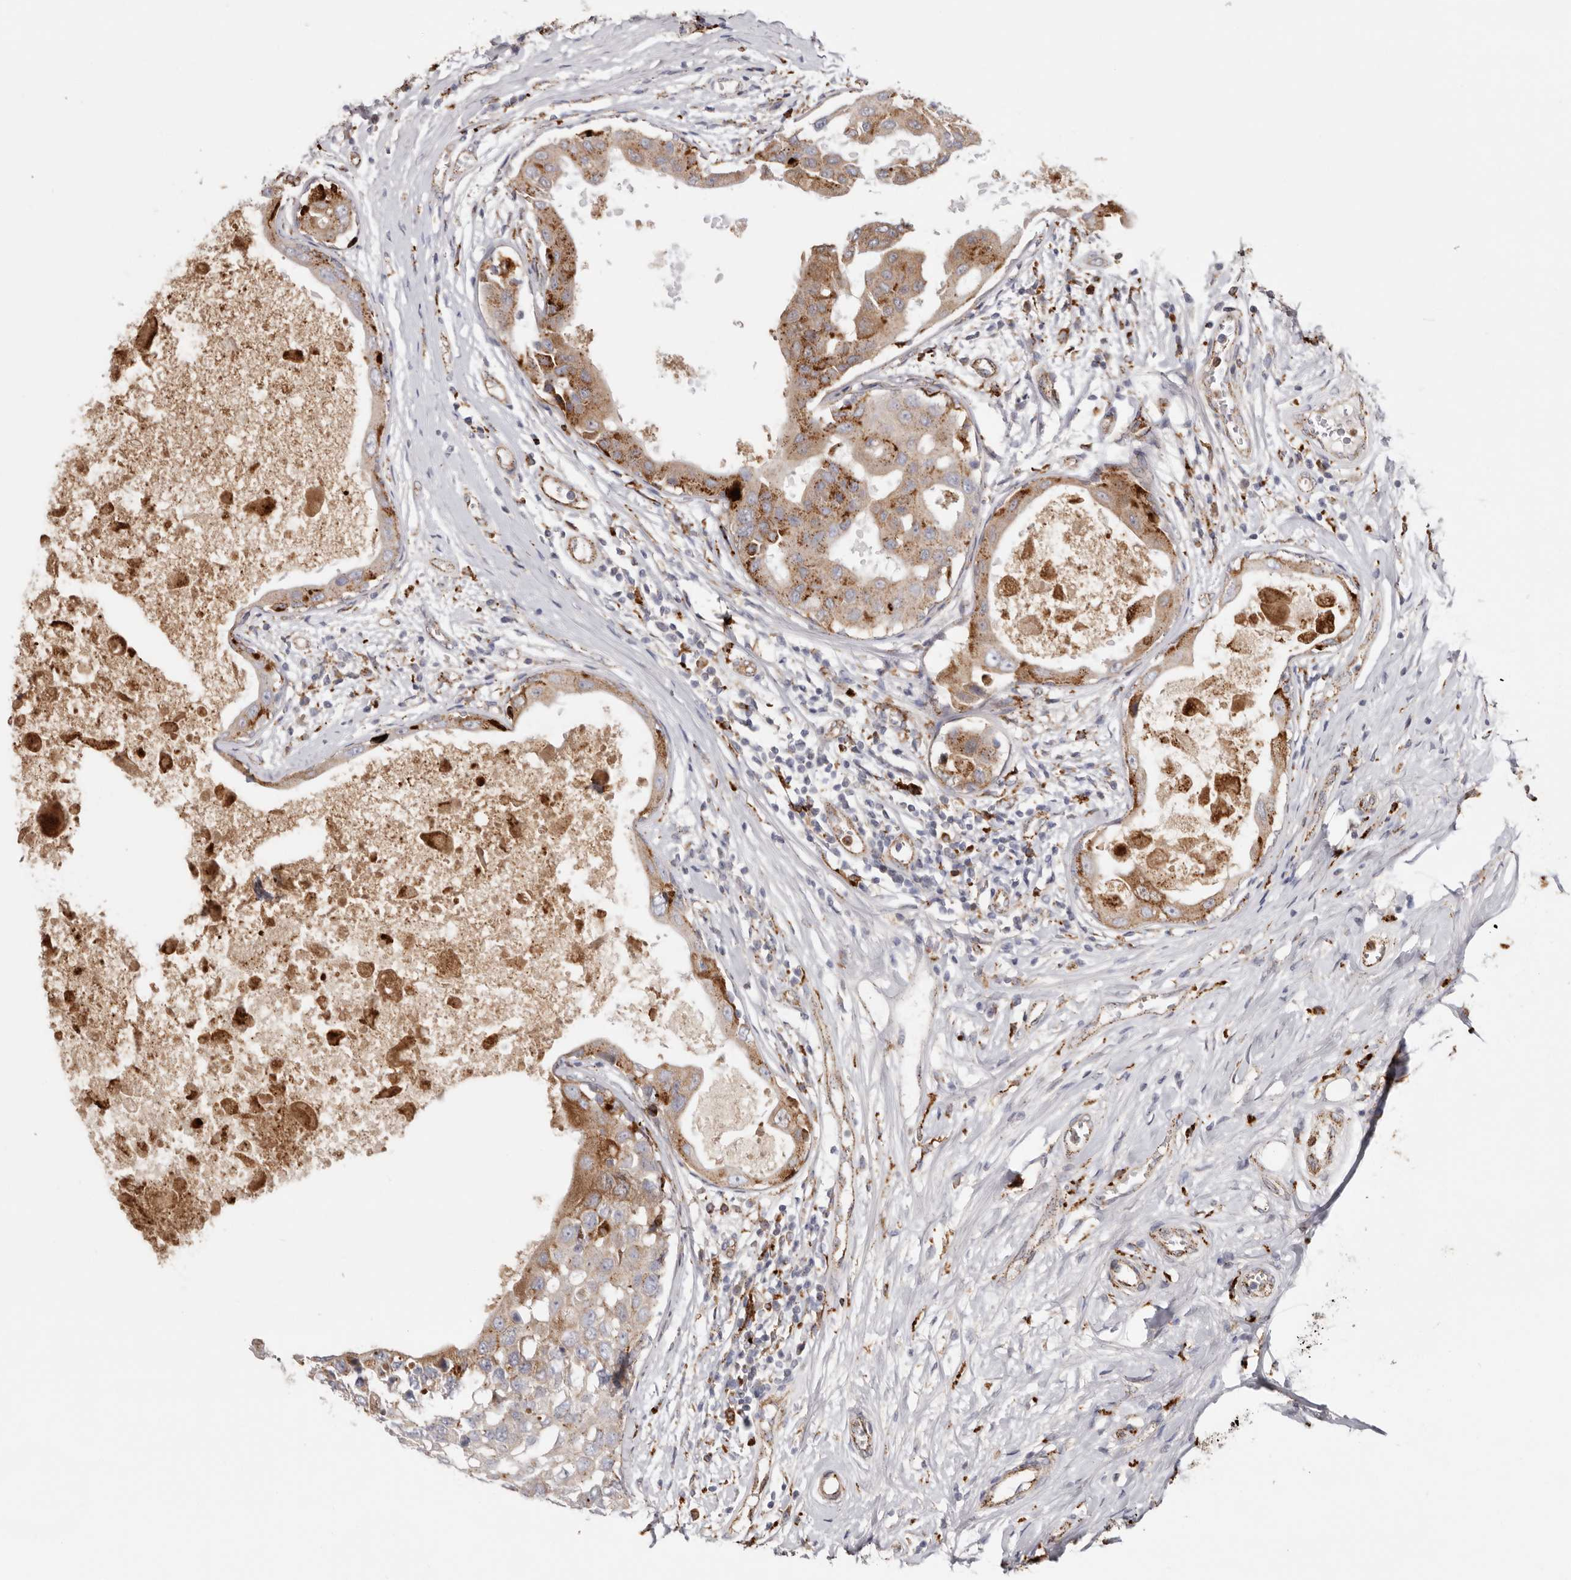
{"staining": {"intensity": "moderate", "quantity": ">75%", "location": "cytoplasmic/membranous"}, "tissue": "breast cancer", "cell_type": "Tumor cells", "image_type": "cancer", "snomed": [{"axis": "morphology", "description": "Duct carcinoma"}, {"axis": "topography", "description": "Breast"}], "caption": "A micrograph of human breast cancer stained for a protein reveals moderate cytoplasmic/membranous brown staining in tumor cells. The protein of interest is shown in brown color, while the nuclei are stained blue.", "gene": "GRN", "patient": {"sex": "female", "age": 27}}